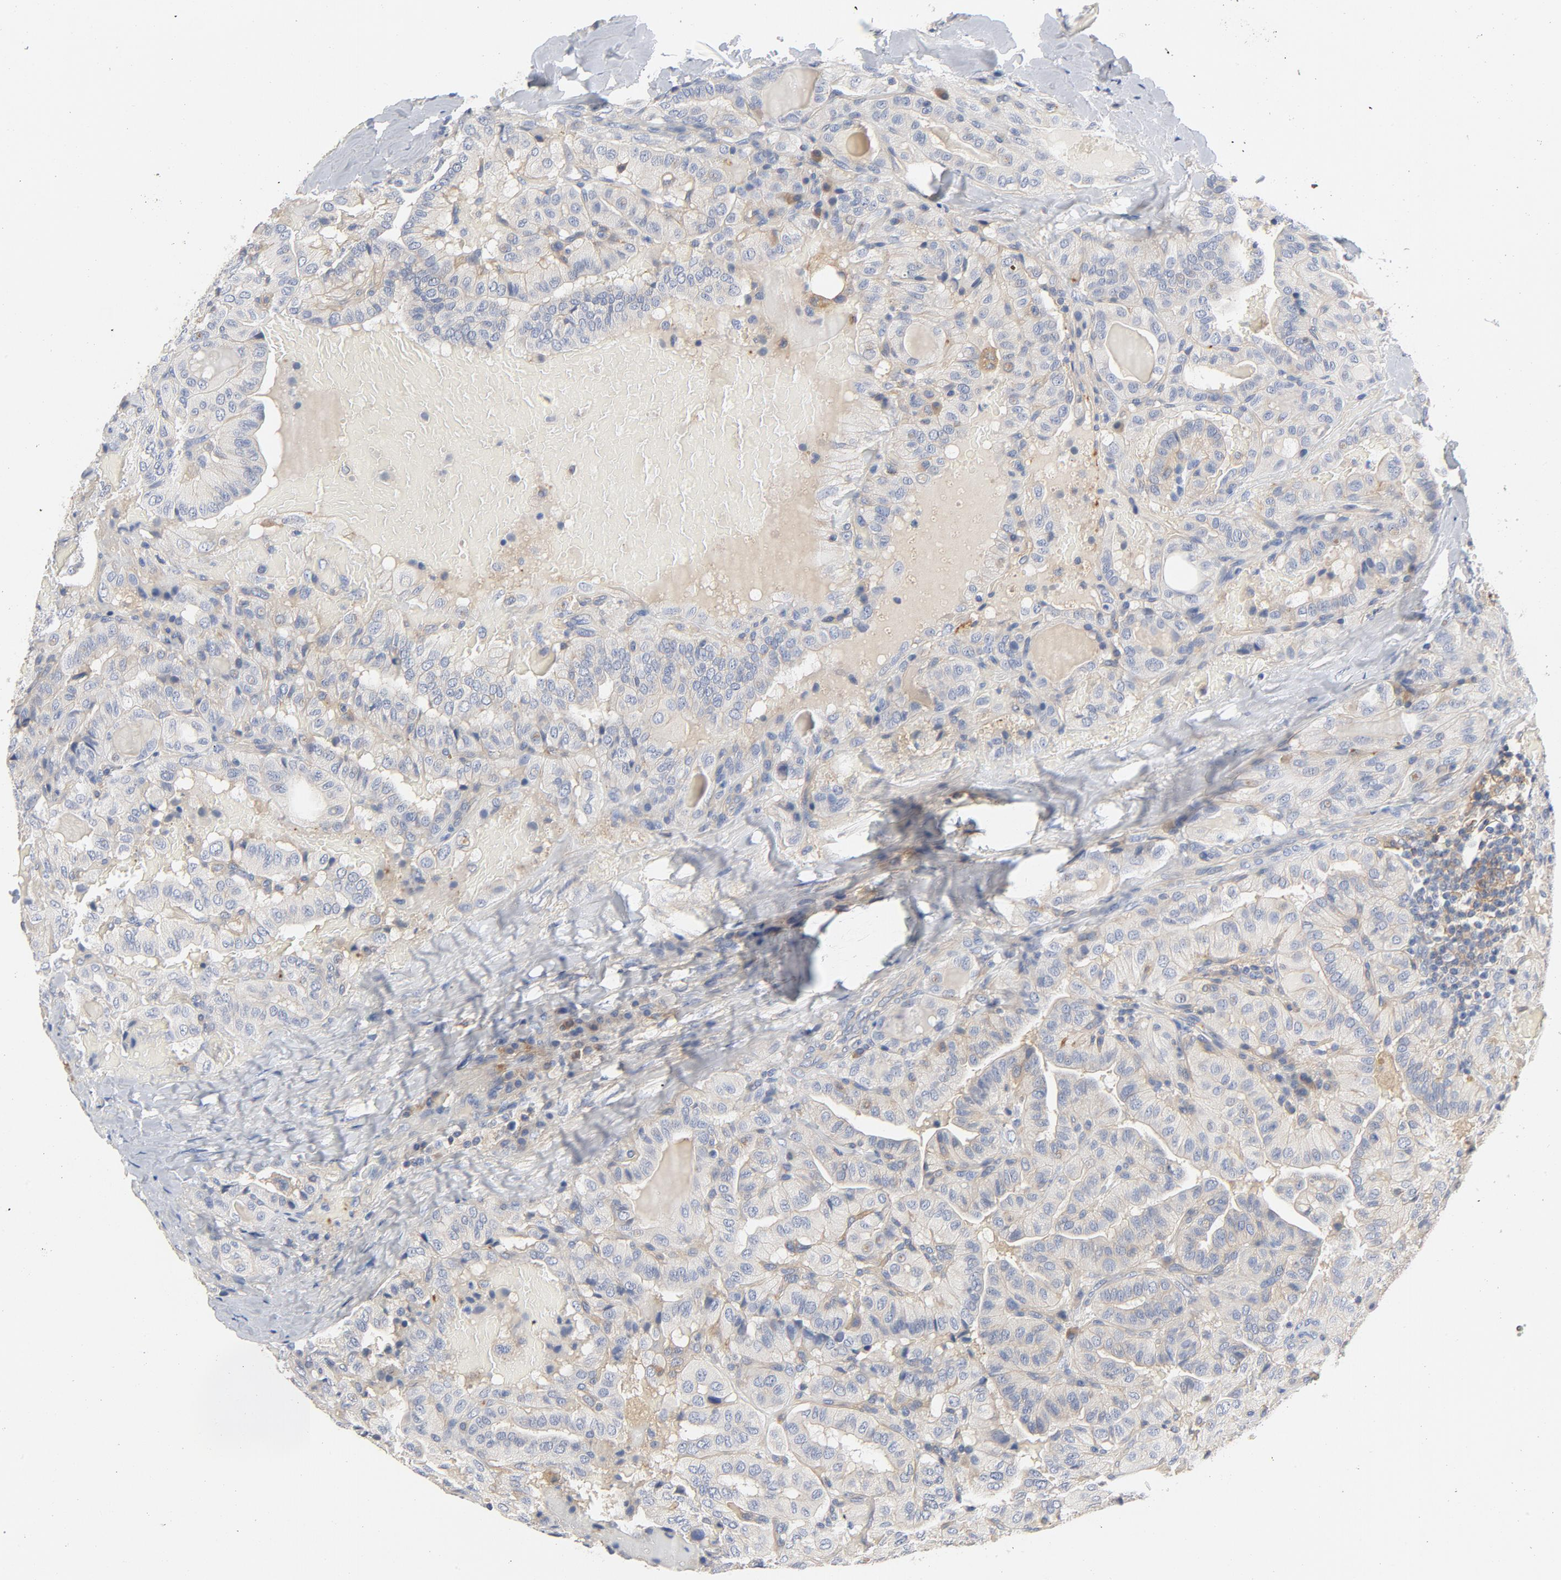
{"staining": {"intensity": "negative", "quantity": "none", "location": "none"}, "tissue": "thyroid cancer", "cell_type": "Tumor cells", "image_type": "cancer", "snomed": [{"axis": "morphology", "description": "Papillary adenocarcinoma, NOS"}, {"axis": "topography", "description": "Thyroid gland"}], "caption": "Tumor cells show no significant protein expression in thyroid cancer. (DAB (3,3'-diaminobenzidine) immunohistochemistry (IHC) visualized using brightfield microscopy, high magnification).", "gene": "SRC", "patient": {"sex": "male", "age": 77}}